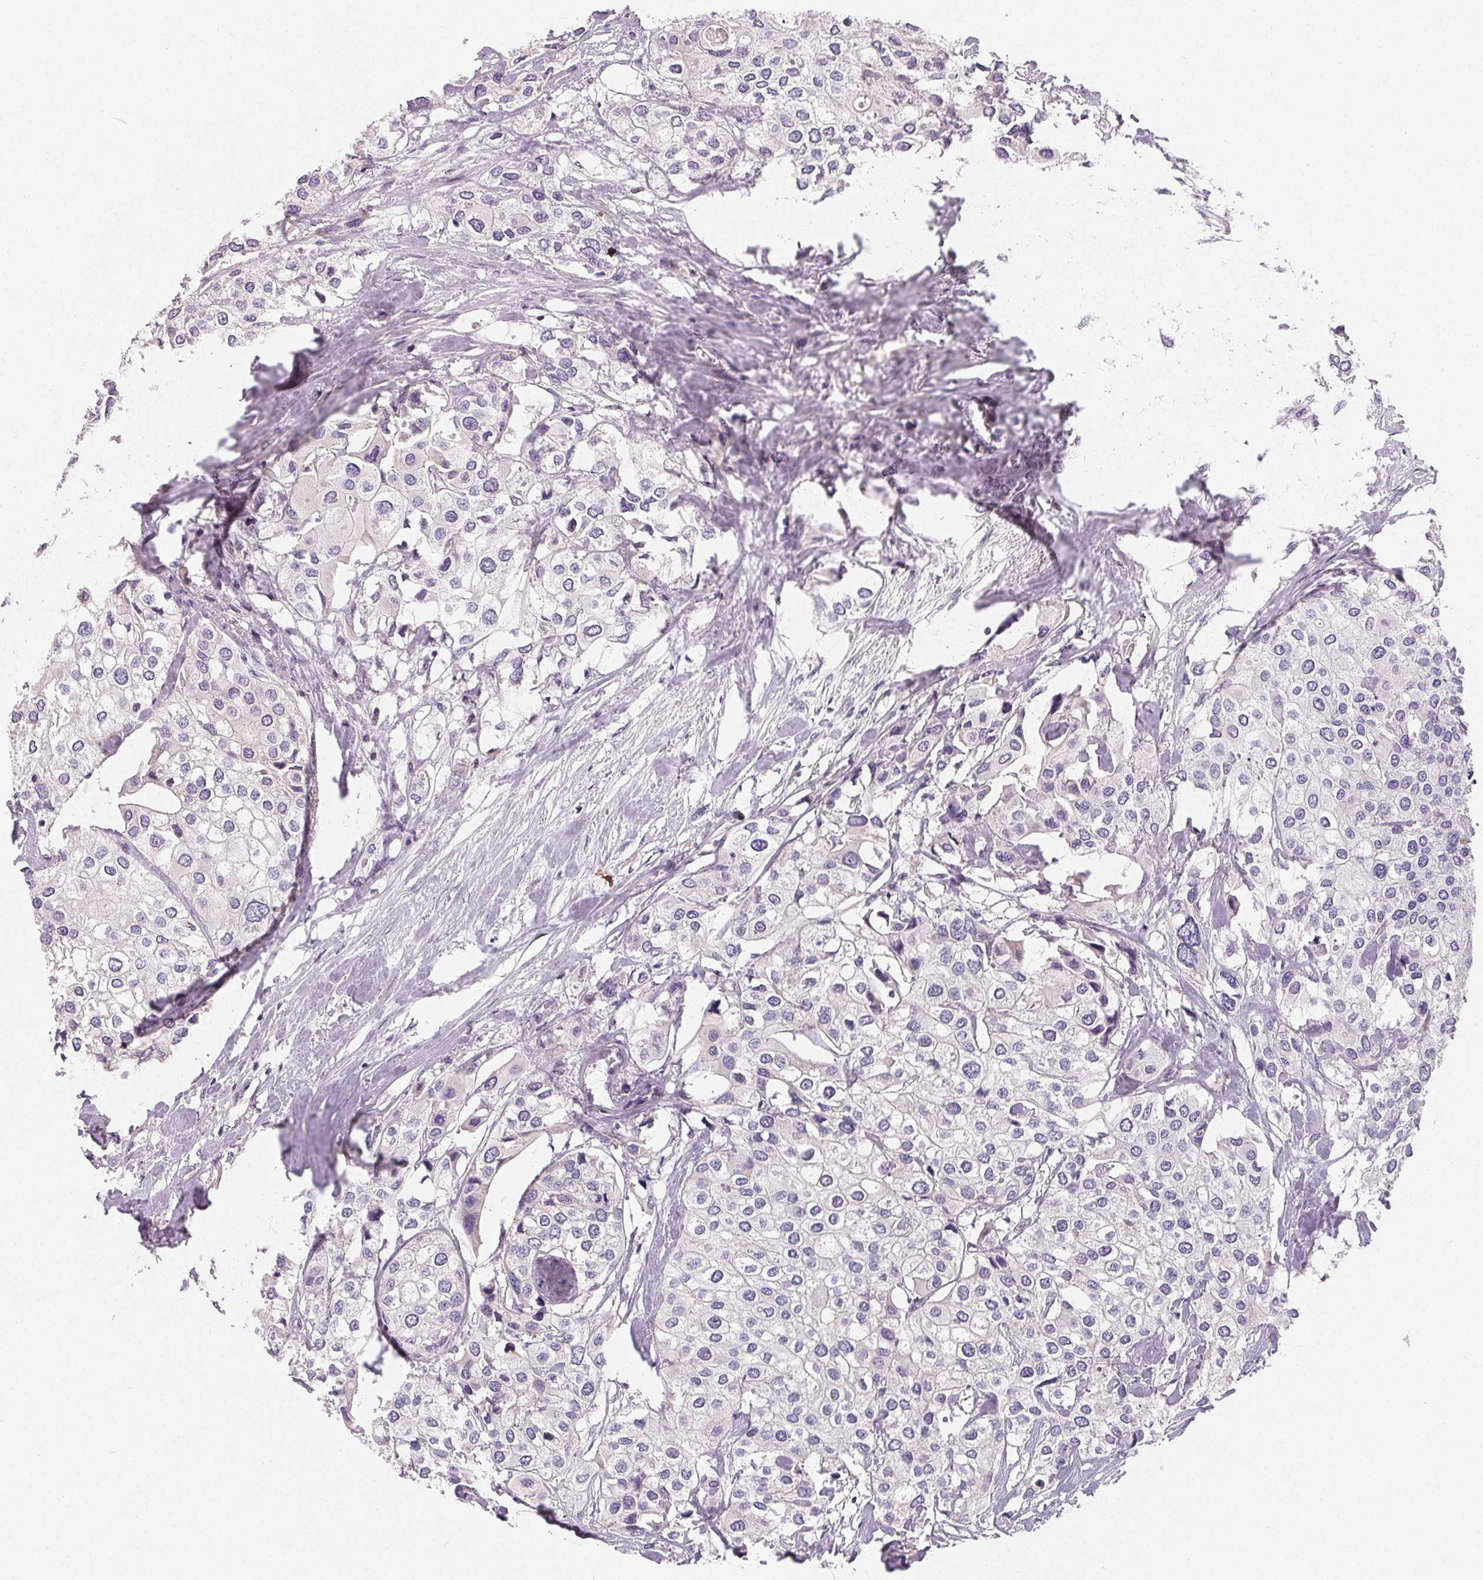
{"staining": {"intensity": "negative", "quantity": "none", "location": "none"}, "tissue": "urothelial cancer", "cell_type": "Tumor cells", "image_type": "cancer", "snomed": [{"axis": "morphology", "description": "Urothelial carcinoma, High grade"}, {"axis": "topography", "description": "Urinary bladder"}], "caption": "Protein analysis of urothelial carcinoma (high-grade) exhibits no significant positivity in tumor cells.", "gene": "APLP1", "patient": {"sex": "male", "age": 64}}